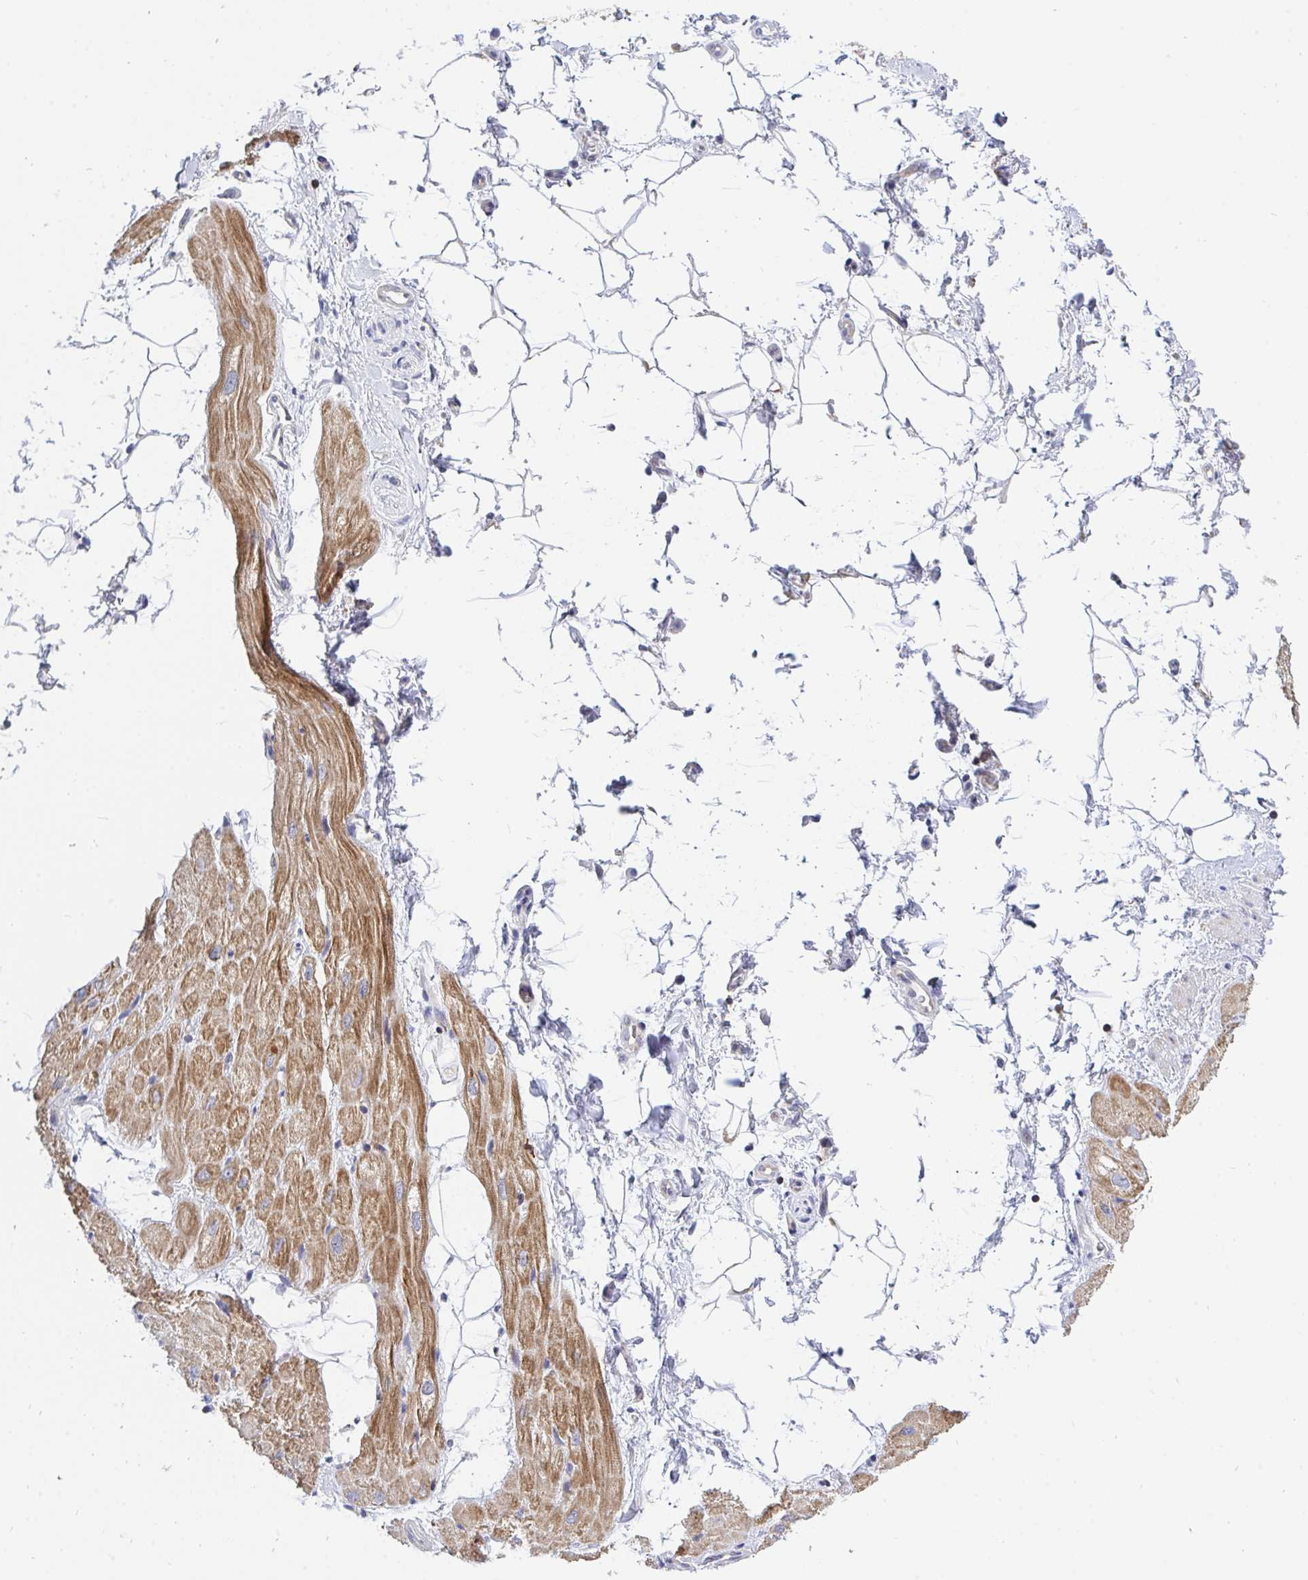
{"staining": {"intensity": "moderate", "quantity": ">75%", "location": "cytoplasmic/membranous"}, "tissue": "heart muscle", "cell_type": "Cardiomyocytes", "image_type": "normal", "snomed": [{"axis": "morphology", "description": "Normal tissue, NOS"}, {"axis": "topography", "description": "Heart"}], "caption": "Immunohistochemical staining of unremarkable heart muscle displays moderate cytoplasmic/membranous protein expression in about >75% of cardiomyocytes.", "gene": "FRMD3", "patient": {"sex": "male", "age": 62}}